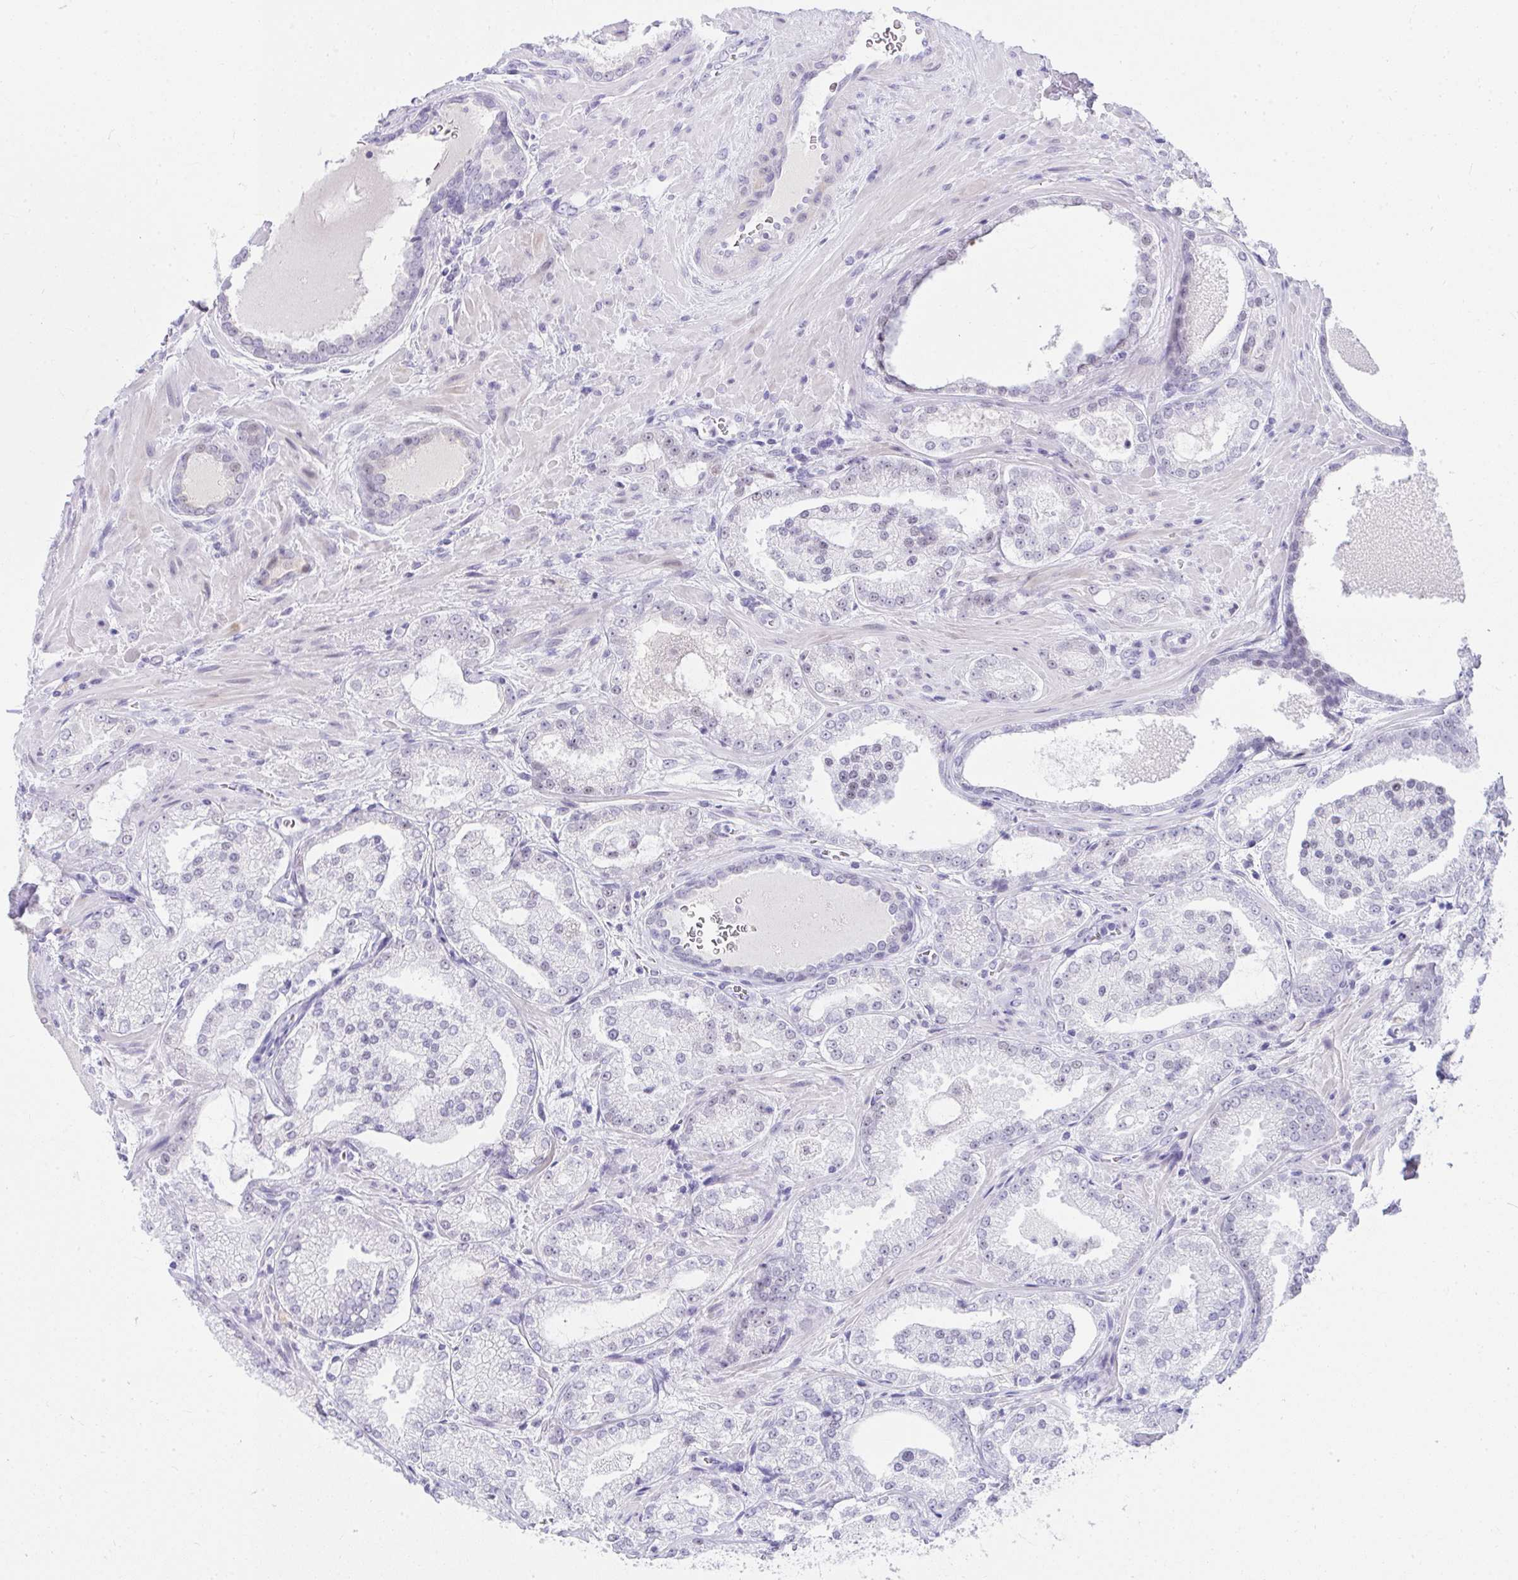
{"staining": {"intensity": "negative", "quantity": "none", "location": "none"}, "tissue": "prostate cancer", "cell_type": "Tumor cells", "image_type": "cancer", "snomed": [{"axis": "morphology", "description": "Adenocarcinoma, High grade"}, {"axis": "topography", "description": "Prostate"}], "caption": "A photomicrograph of prostate cancer (adenocarcinoma (high-grade)) stained for a protein shows no brown staining in tumor cells.", "gene": "OR5F1", "patient": {"sex": "male", "age": 73}}